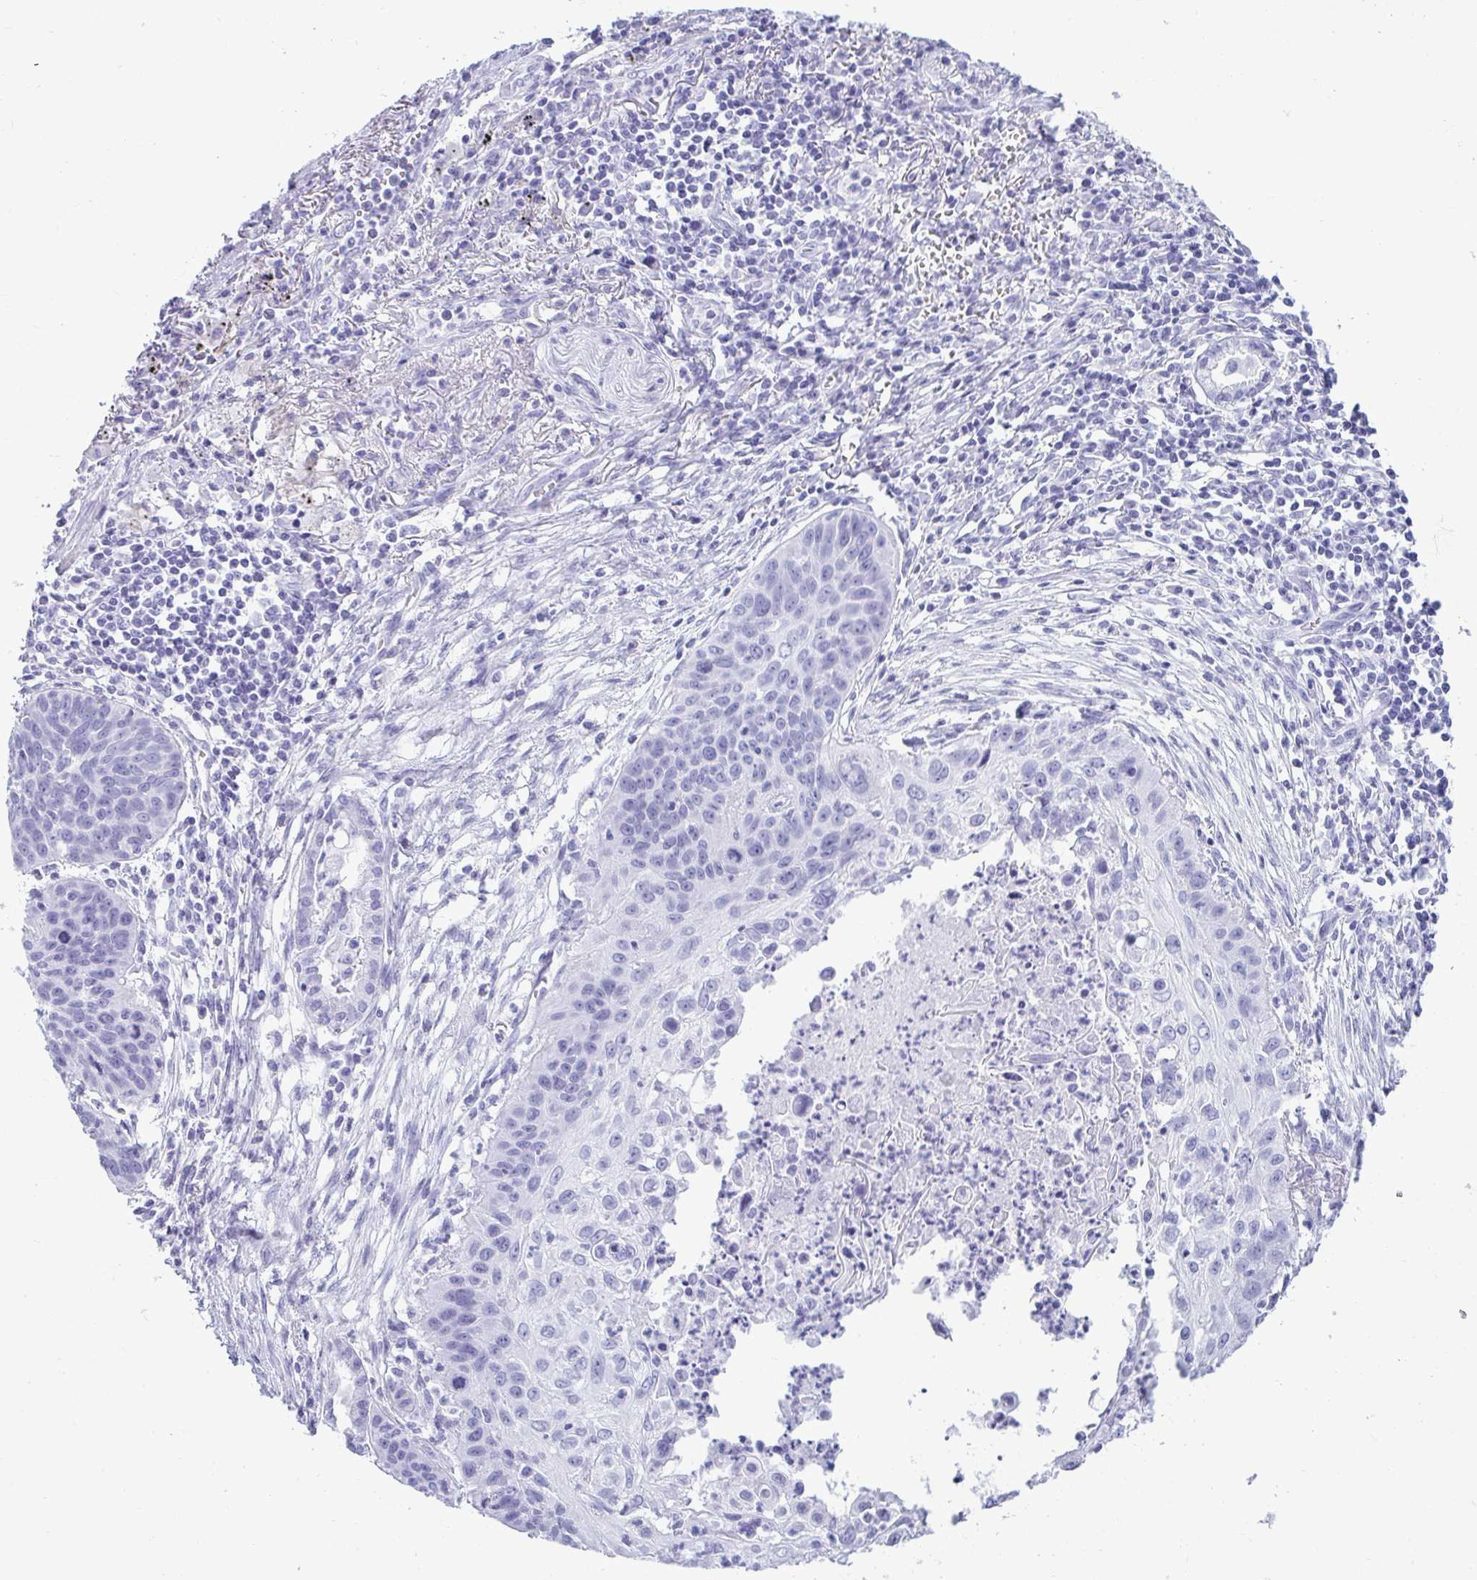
{"staining": {"intensity": "negative", "quantity": "none", "location": "none"}, "tissue": "lung cancer", "cell_type": "Tumor cells", "image_type": "cancer", "snomed": [{"axis": "morphology", "description": "Squamous cell carcinoma, NOS"}, {"axis": "topography", "description": "Lung"}], "caption": "This is a micrograph of immunohistochemistry (IHC) staining of lung cancer (squamous cell carcinoma), which shows no expression in tumor cells.", "gene": "CLGN", "patient": {"sex": "male", "age": 71}}